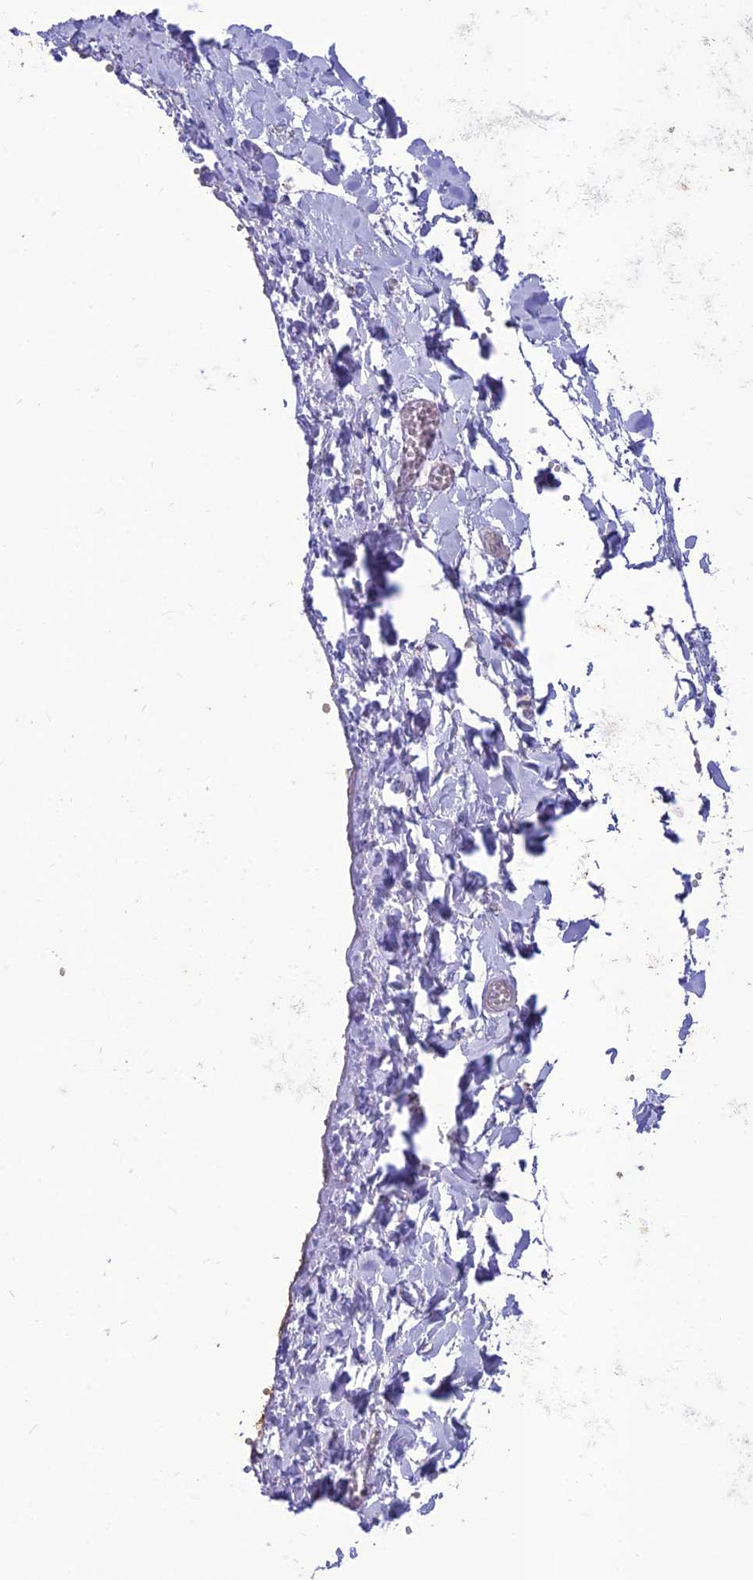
{"staining": {"intensity": "moderate", "quantity": "25%-75%", "location": "cytoplasmic/membranous"}, "tissue": "adipose tissue", "cell_type": "Adipocytes", "image_type": "normal", "snomed": [{"axis": "morphology", "description": "Normal tissue, NOS"}, {"axis": "topography", "description": "Gallbladder"}, {"axis": "topography", "description": "Peripheral nerve tissue"}], "caption": "Immunohistochemical staining of benign adipose tissue reveals medium levels of moderate cytoplasmic/membranous positivity in approximately 25%-75% of adipocytes. (brown staining indicates protein expression, while blue staining denotes nuclei).", "gene": "IFT172", "patient": {"sex": "male", "age": 38}}